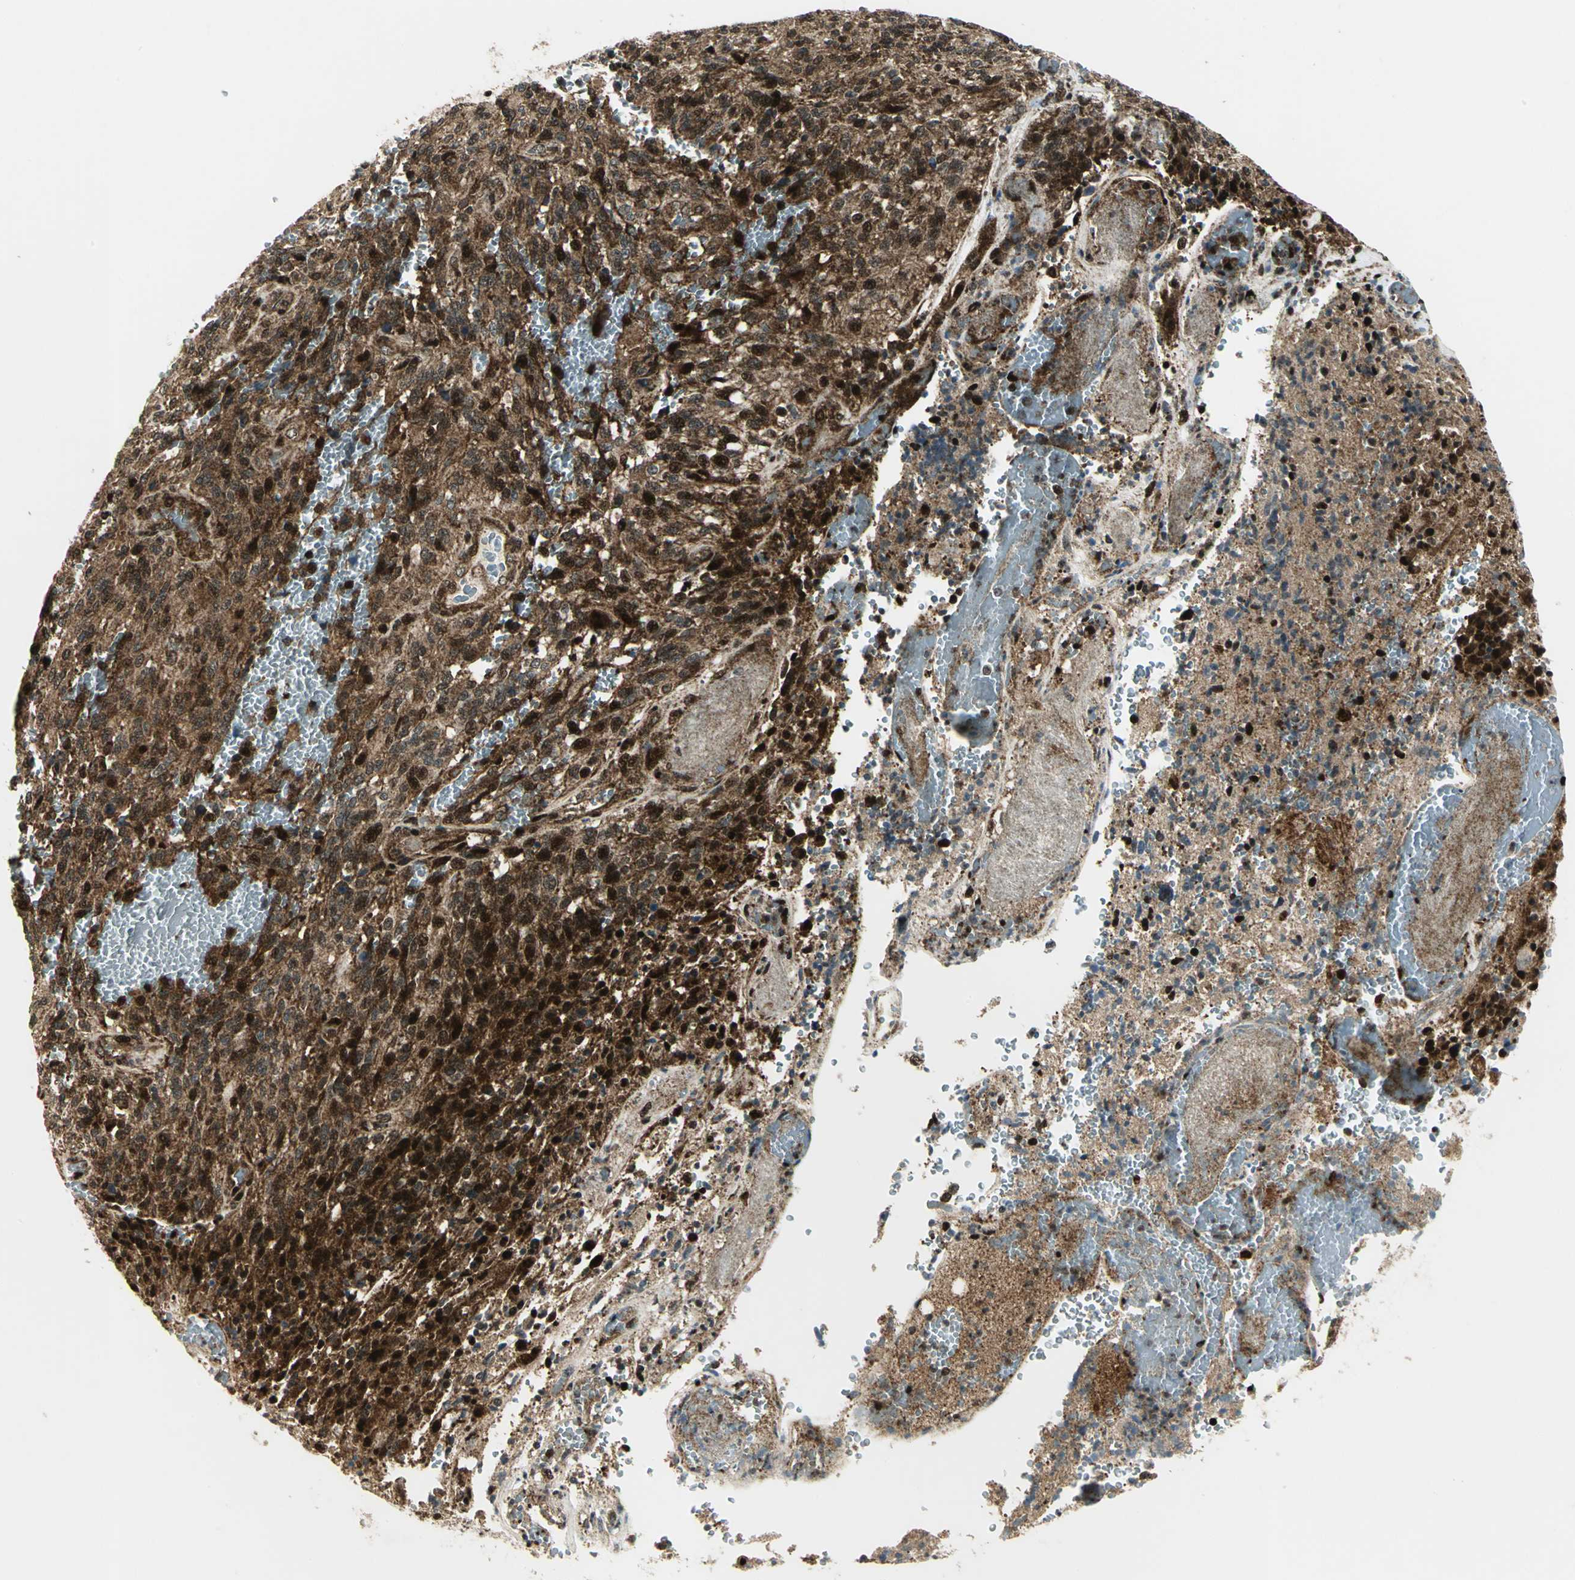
{"staining": {"intensity": "strong", "quantity": ">75%", "location": "cytoplasmic/membranous,nuclear"}, "tissue": "glioma", "cell_type": "Tumor cells", "image_type": "cancer", "snomed": [{"axis": "morphology", "description": "Normal tissue, NOS"}, {"axis": "morphology", "description": "Glioma, malignant, High grade"}, {"axis": "topography", "description": "Cerebral cortex"}], "caption": "IHC of malignant glioma (high-grade) shows high levels of strong cytoplasmic/membranous and nuclear positivity in about >75% of tumor cells.", "gene": "COPS5", "patient": {"sex": "male", "age": 56}}